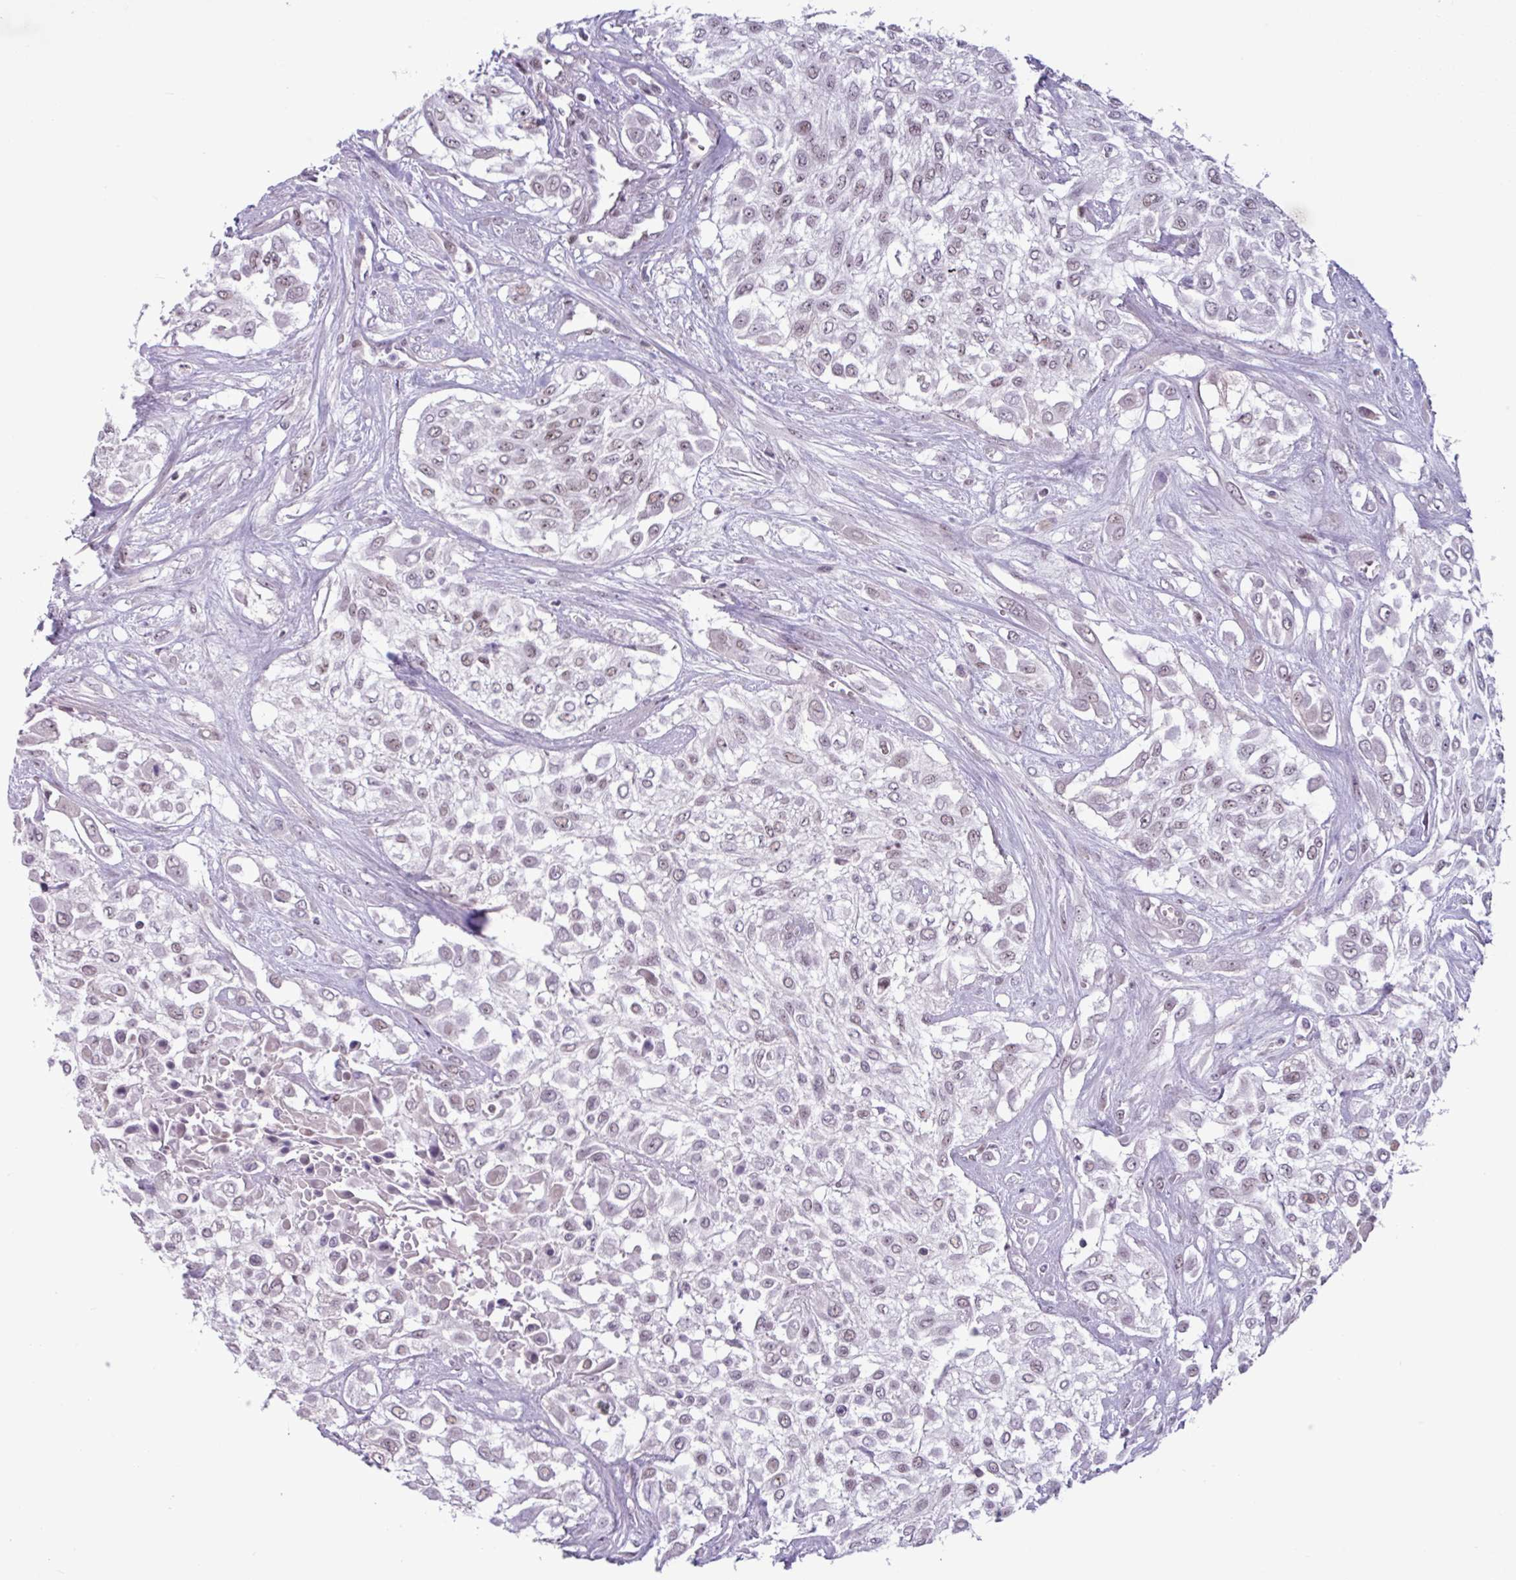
{"staining": {"intensity": "weak", "quantity": "<25%", "location": "nuclear"}, "tissue": "urothelial cancer", "cell_type": "Tumor cells", "image_type": "cancer", "snomed": [{"axis": "morphology", "description": "Urothelial carcinoma, High grade"}, {"axis": "topography", "description": "Urinary bladder"}], "caption": "This is a histopathology image of immunohistochemistry (IHC) staining of high-grade urothelial carcinoma, which shows no staining in tumor cells.", "gene": "ZNF575", "patient": {"sex": "male", "age": 57}}